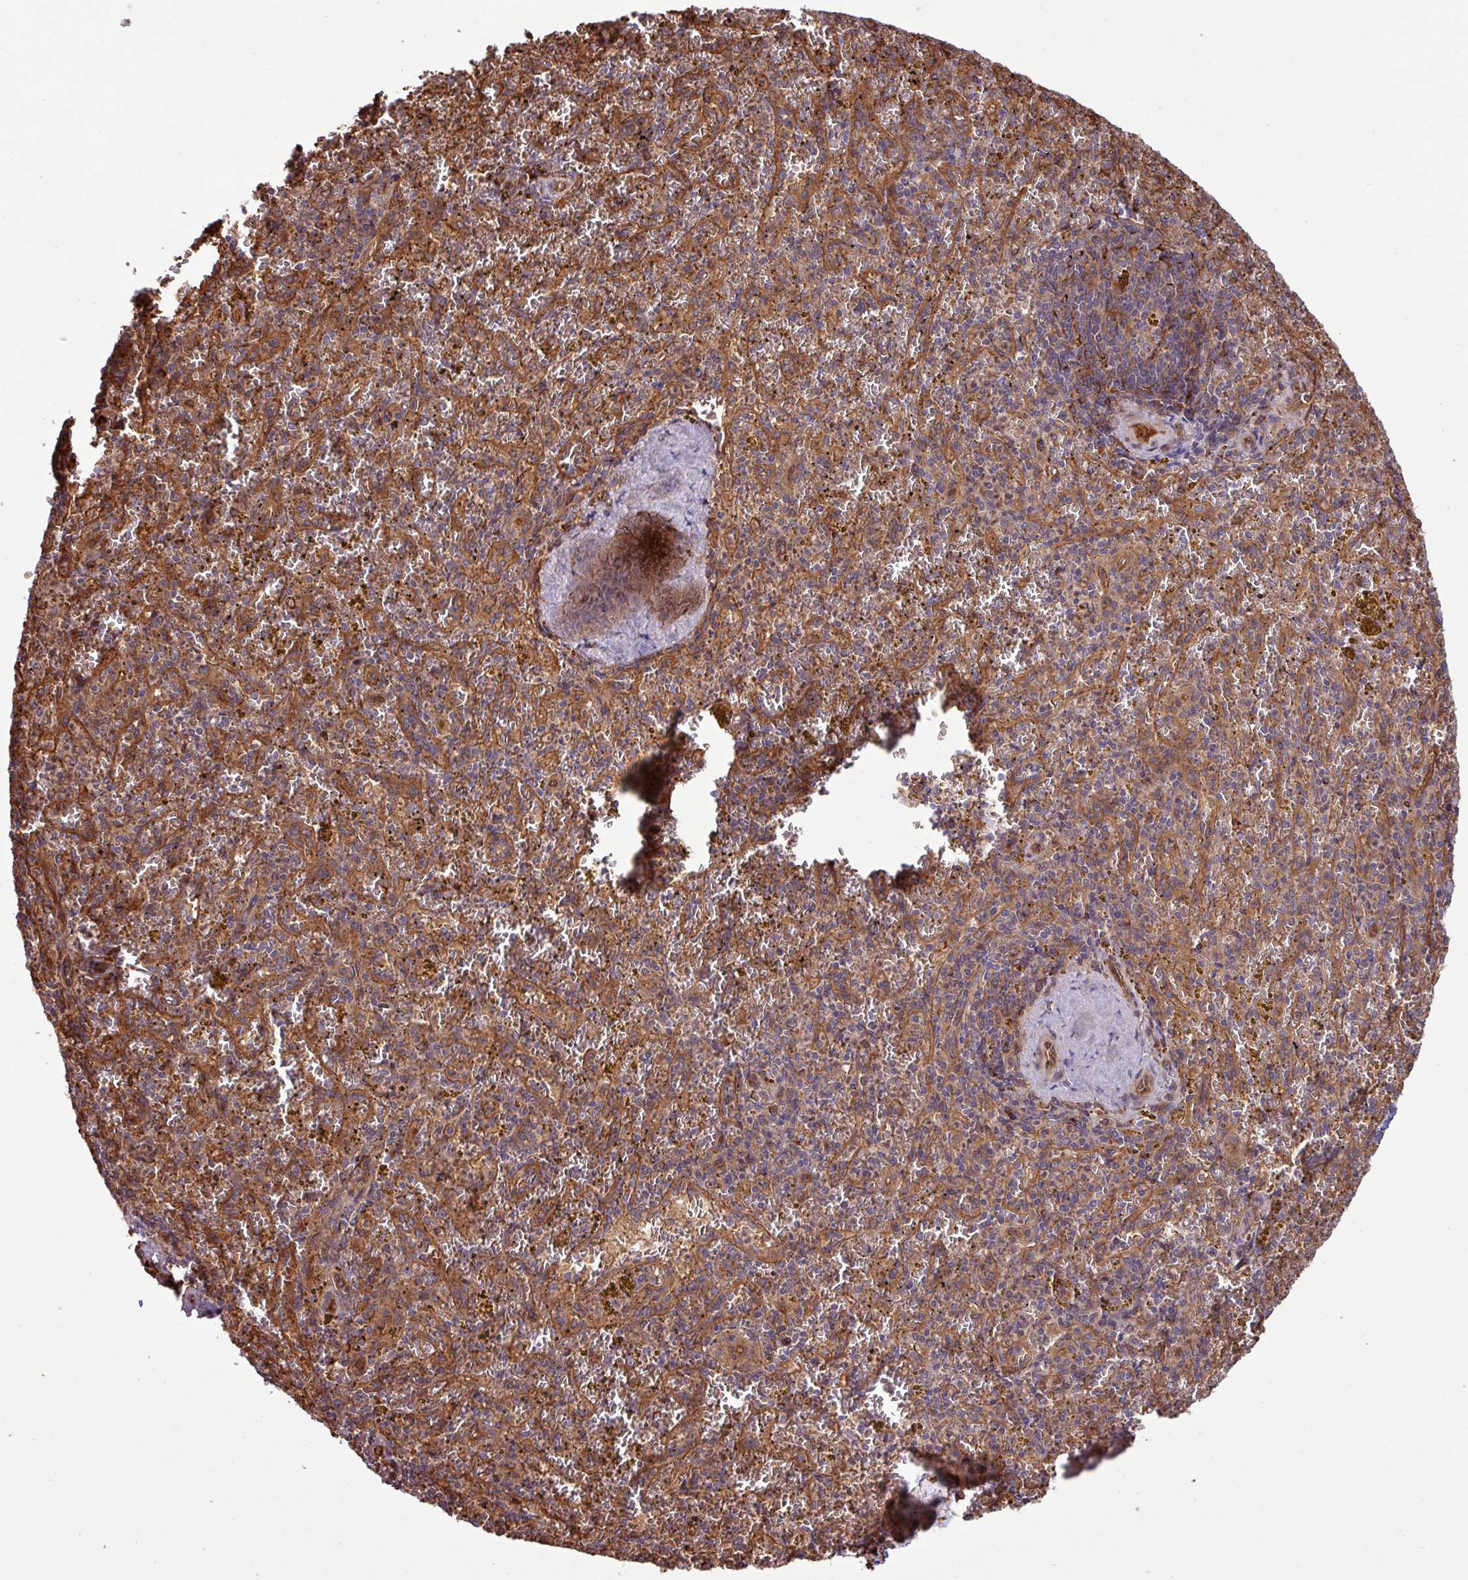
{"staining": {"intensity": "moderate", "quantity": "<25%", "location": "cytoplasmic/membranous"}, "tissue": "spleen", "cell_type": "Cells in red pulp", "image_type": "normal", "snomed": [{"axis": "morphology", "description": "Normal tissue, NOS"}, {"axis": "topography", "description": "Spleen"}], "caption": "Immunohistochemical staining of benign human spleen demonstrates <25% levels of moderate cytoplasmic/membranous protein expression in about <25% of cells in red pulp.", "gene": "ZNF300", "patient": {"sex": "male", "age": 57}}